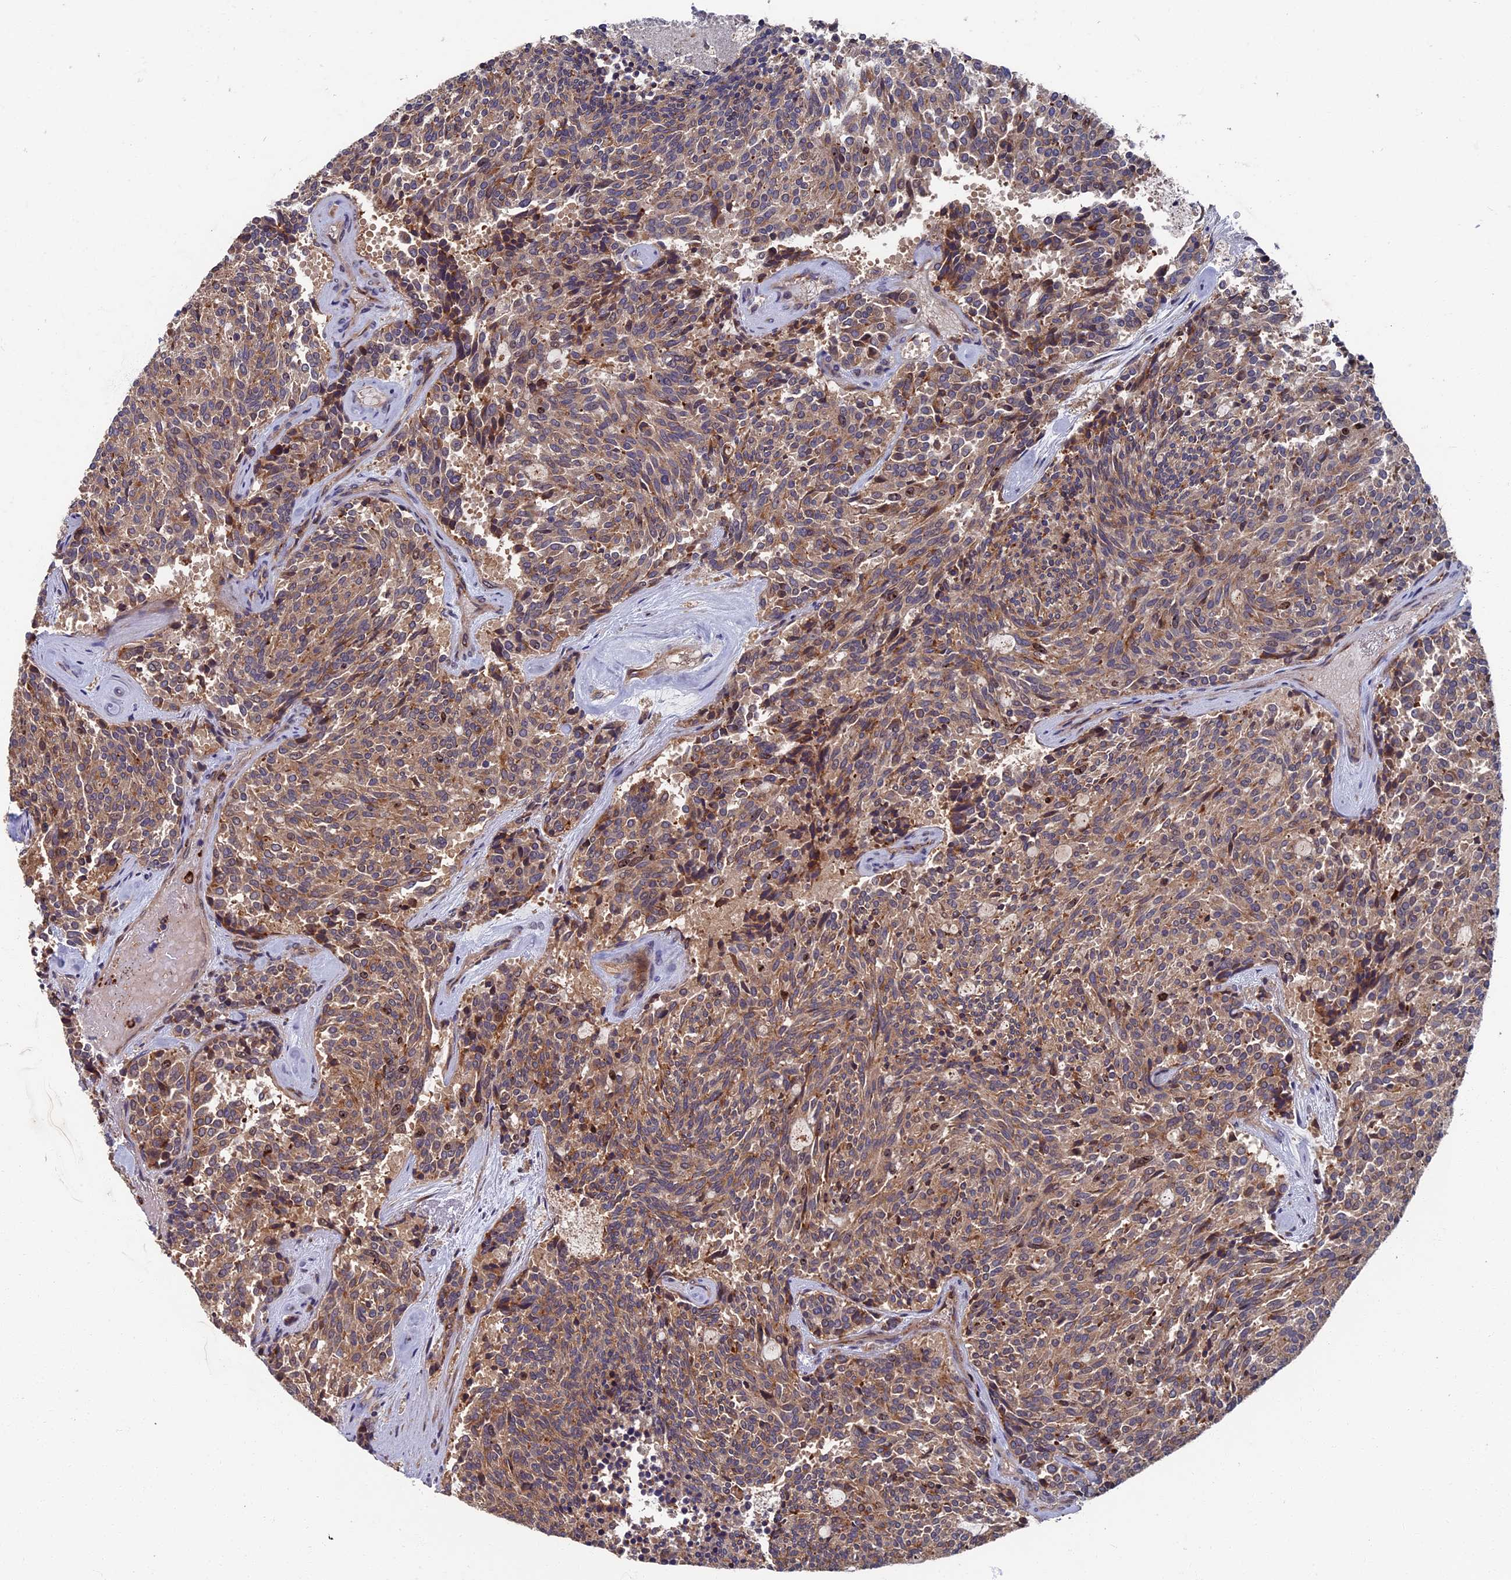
{"staining": {"intensity": "moderate", "quantity": ">75%", "location": "cytoplasmic/membranous"}, "tissue": "carcinoid", "cell_type": "Tumor cells", "image_type": "cancer", "snomed": [{"axis": "morphology", "description": "Carcinoid, malignant, NOS"}, {"axis": "topography", "description": "Pancreas"}], "caption": "Moderate cytoplasmic/membranous positivity for a protein is appreciated in approximately >75% of tumor cells of carcinoid (malignant) using immunohistochemistry (IHC).", "gene": "TNK2", "patient": {"sex": "female", "age": 54}}